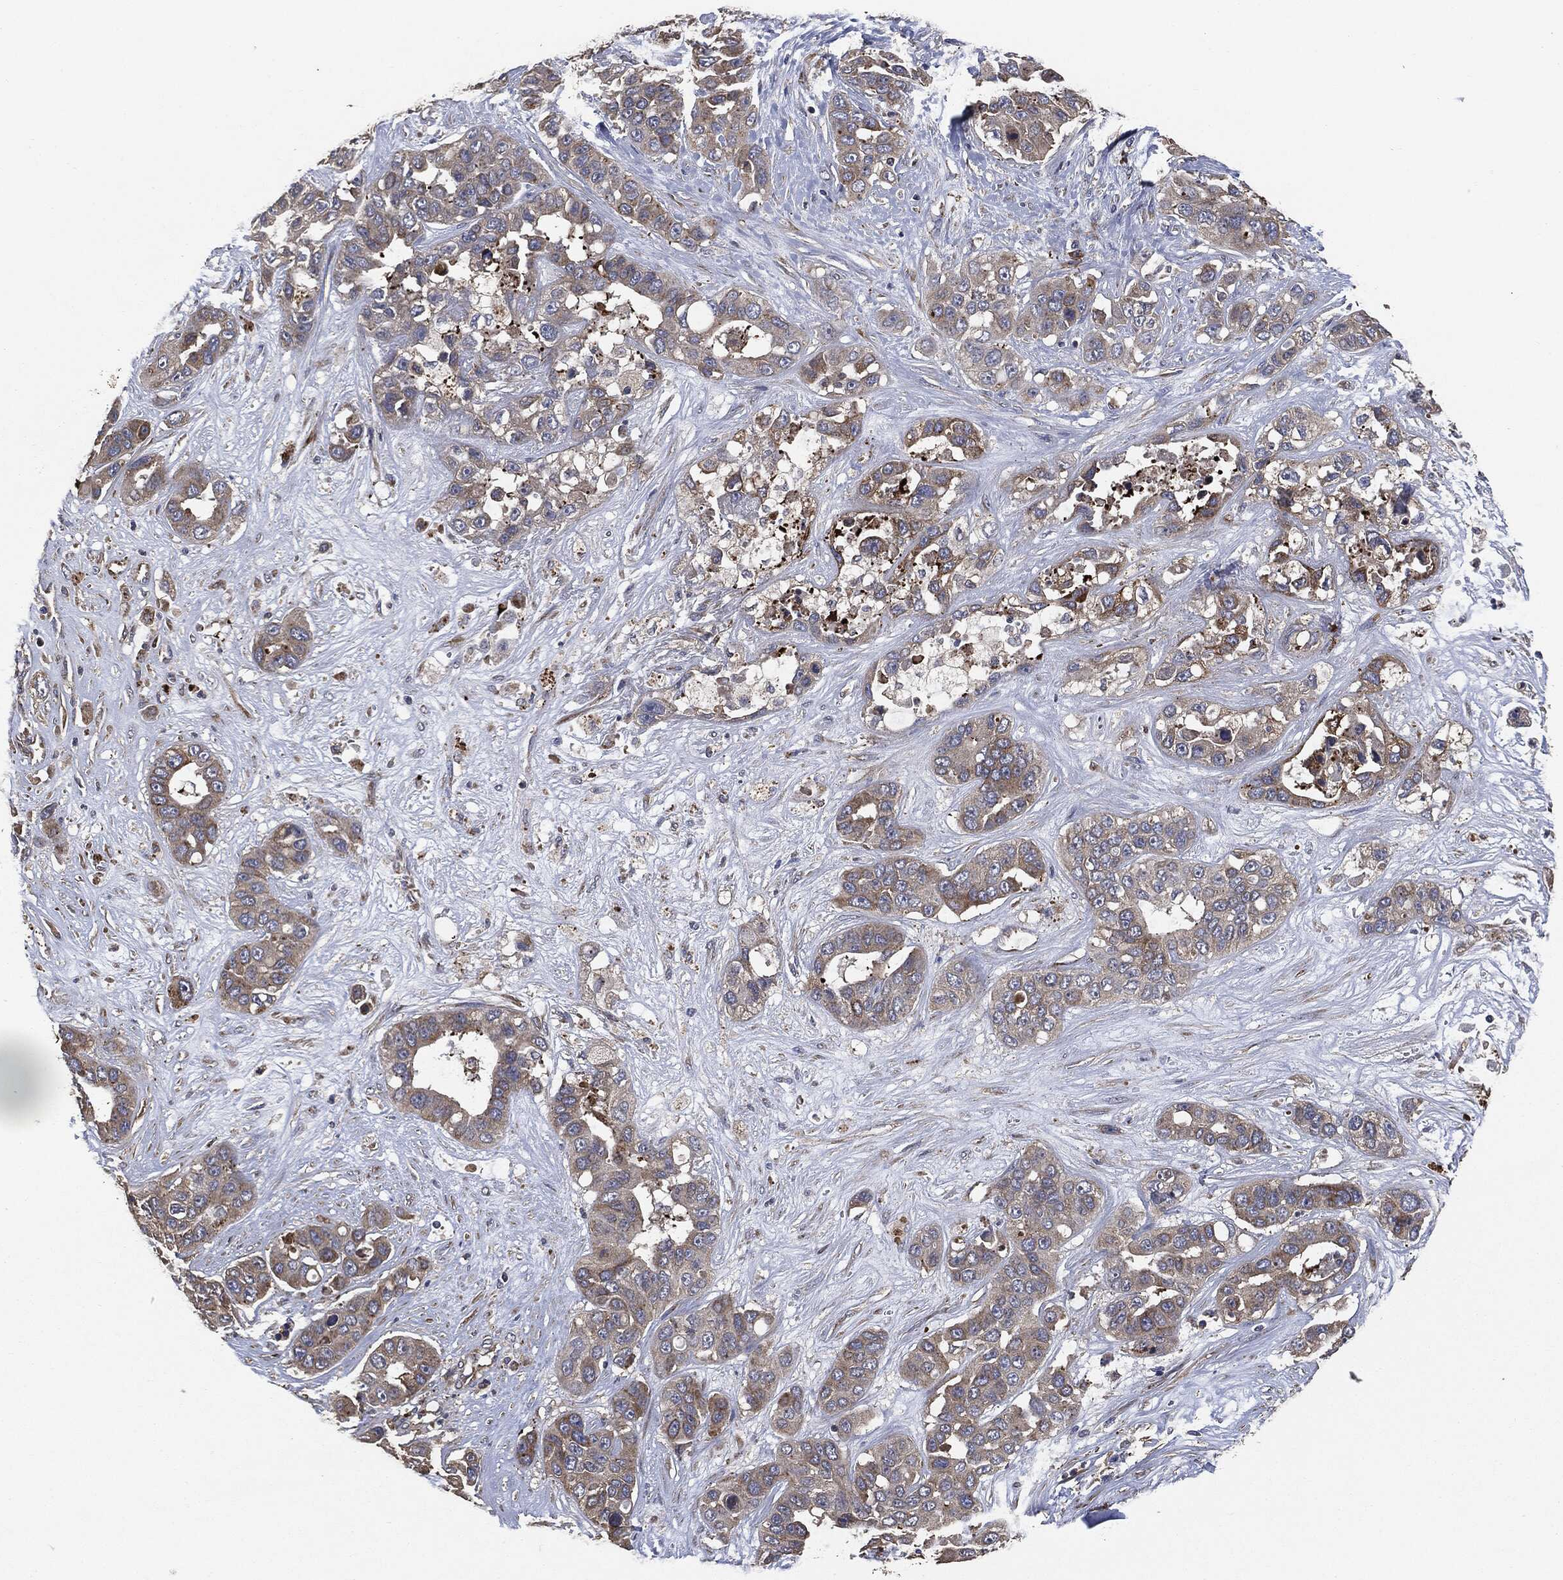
{"staining": {"intensity": "moderate", "quantity": "<25%", "location": "cytoplasmic/membranous"}, "tissue": "liver cancer", "cell_type": "Tumor cells", "image_type": "cancer", "snomed": [{"axis": "morphology", "description": "Cholangiocarcinoma"}, {"axis": "topography", "description": "Liver"}], "caption": "A histopathology image showing moderate cytoplasmic/membranous staining in approximately <25% of tumor cells in liver cholangiocarcinoma, as visualized by brown immunohistochemical staining.", "gene": "STK3", "patient": {"sex": "female", "age": 52}}